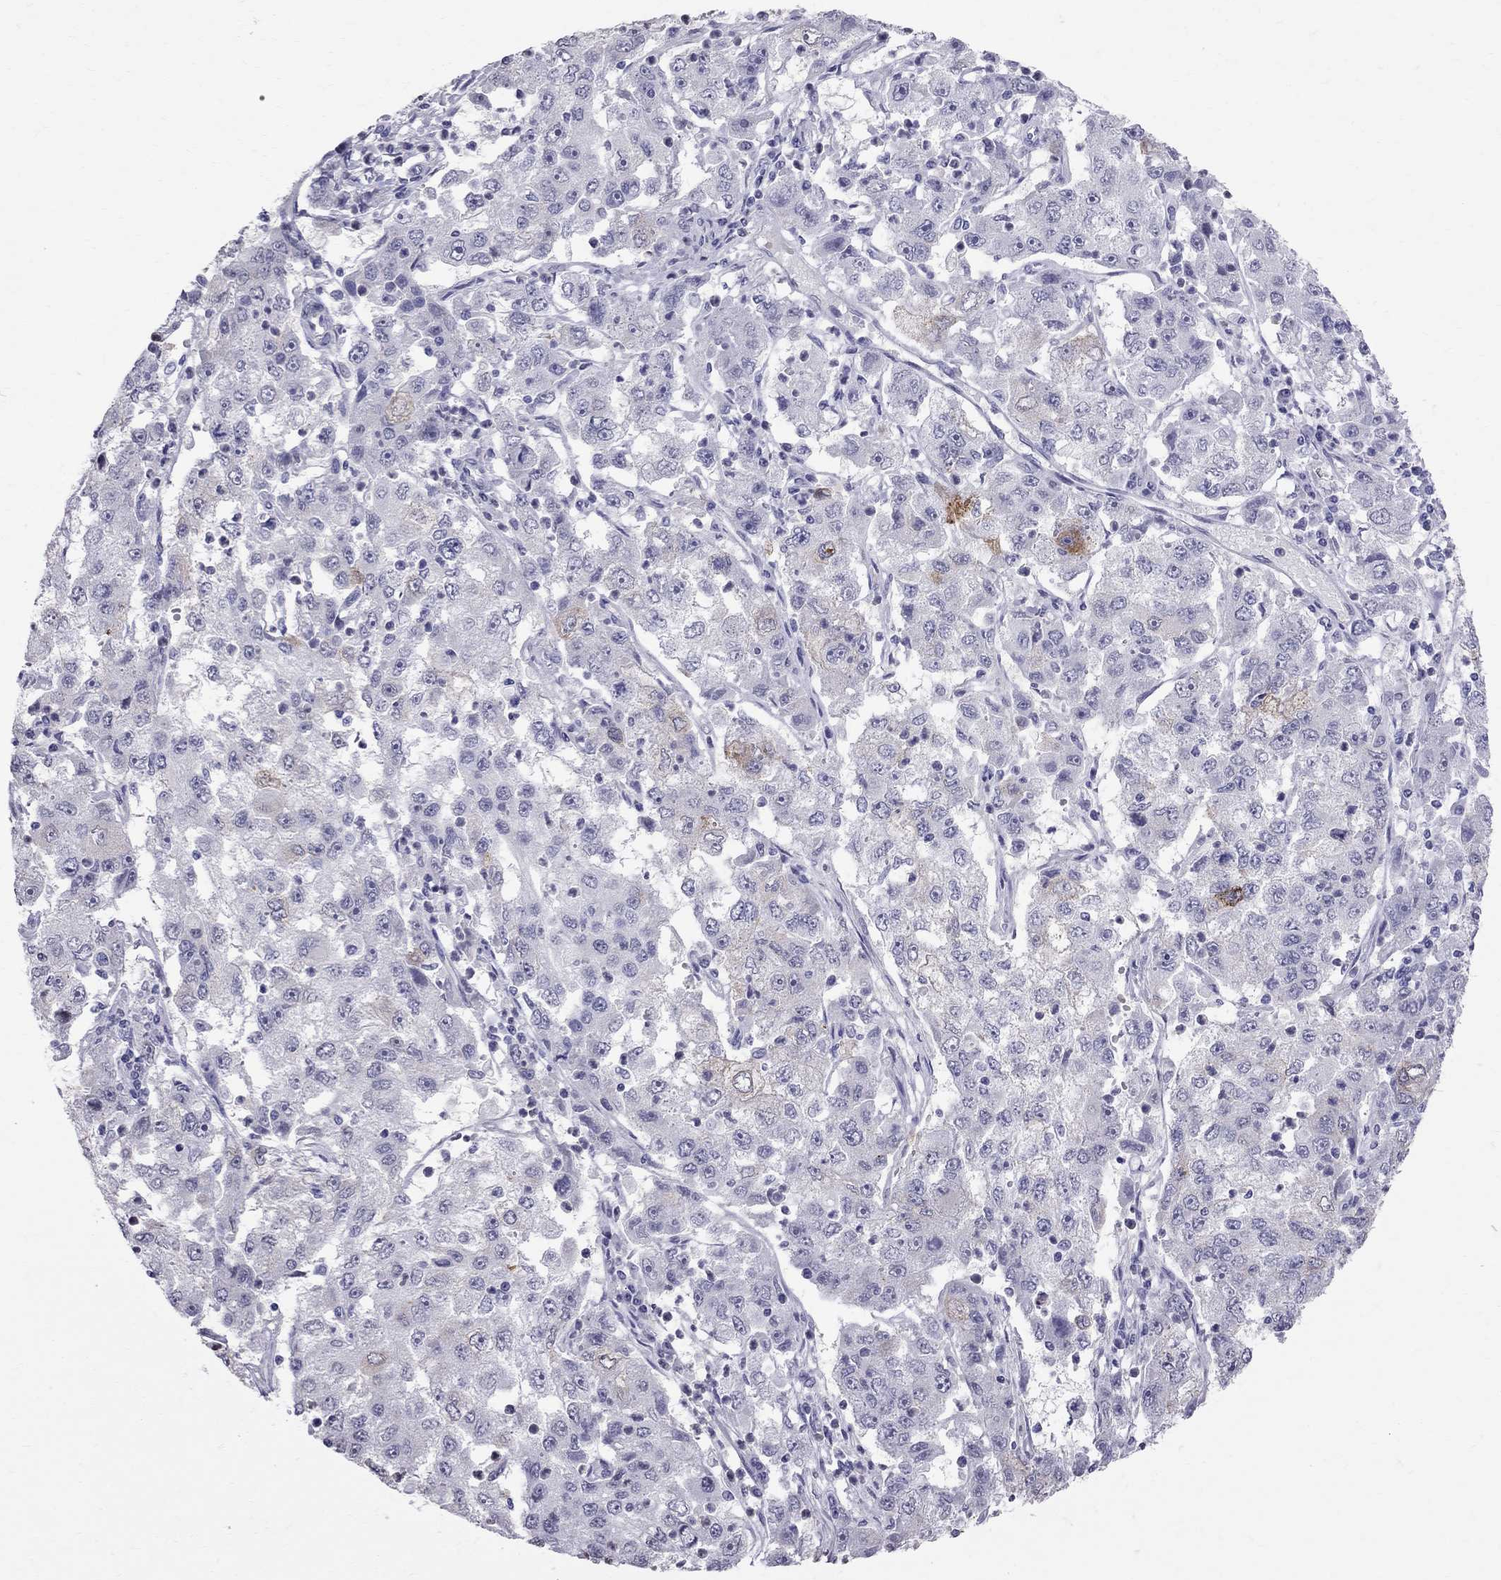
{"staining": {"intensity": "strong", "quantity": "<25%", "location": "cytoplasmic/membranous"}, "tissue": "cervical cancer", "cell_type": "Tumor cells", "image_type": "cancer", "snomed": [{"axis": "morphology", "description": "Squamous cell carcinoma, NOS"}, {"axis": "topography", "description": "Cervix"}], "caption": "This micrograph reveals cervical squamous cell carcinoma stained with immunohistochemistry (IHC) to label a protein in brown. The cytoplasmic/membranous of tumor cells show strong positivity for the protein. Nuclei are counter-stained blue.", "gene": "MUC15", "patient": {"sex": "female", "age": 36}}